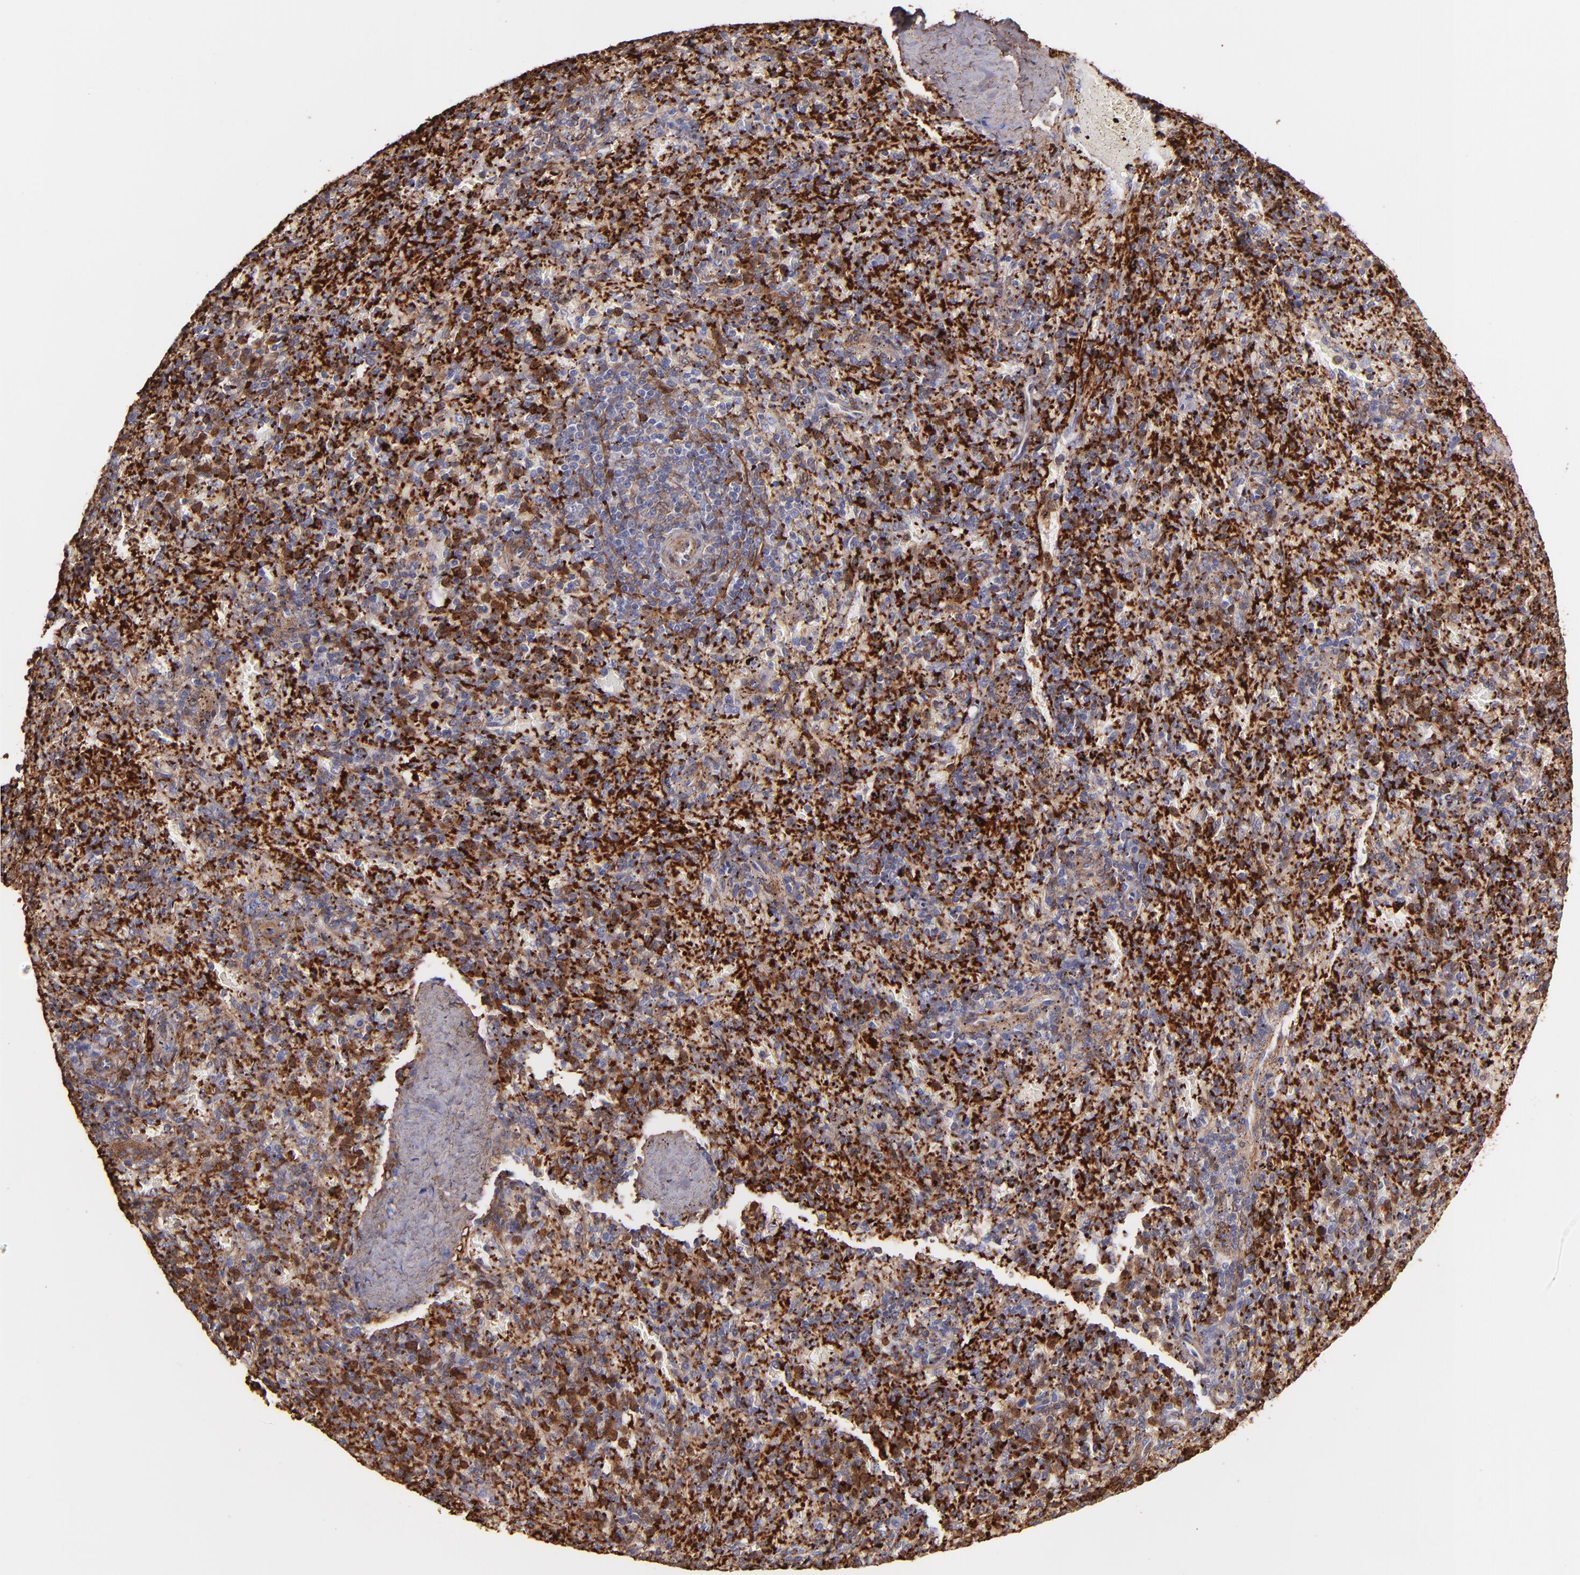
{"staining": {"intensity": "moderate", "quantity": "25%-75%", "location": "cytoplasmic/membranous"}, "tissue": "spleen", "cell_type": "Cells in red pulp", "image_type": "normal", "snomed": [{"axis": "morphology", "description": "Normal tissue, NOS"}, {"axis": "topography", "description": "Spleen"}], "caption": "A photomicrograph of human spleen stained for a protein demonstrates moderate cytoplasmic/membranous brown staining in cells in red pulp.", "gene": "VCL", "patient": {"sex": "female", "age": 43}}